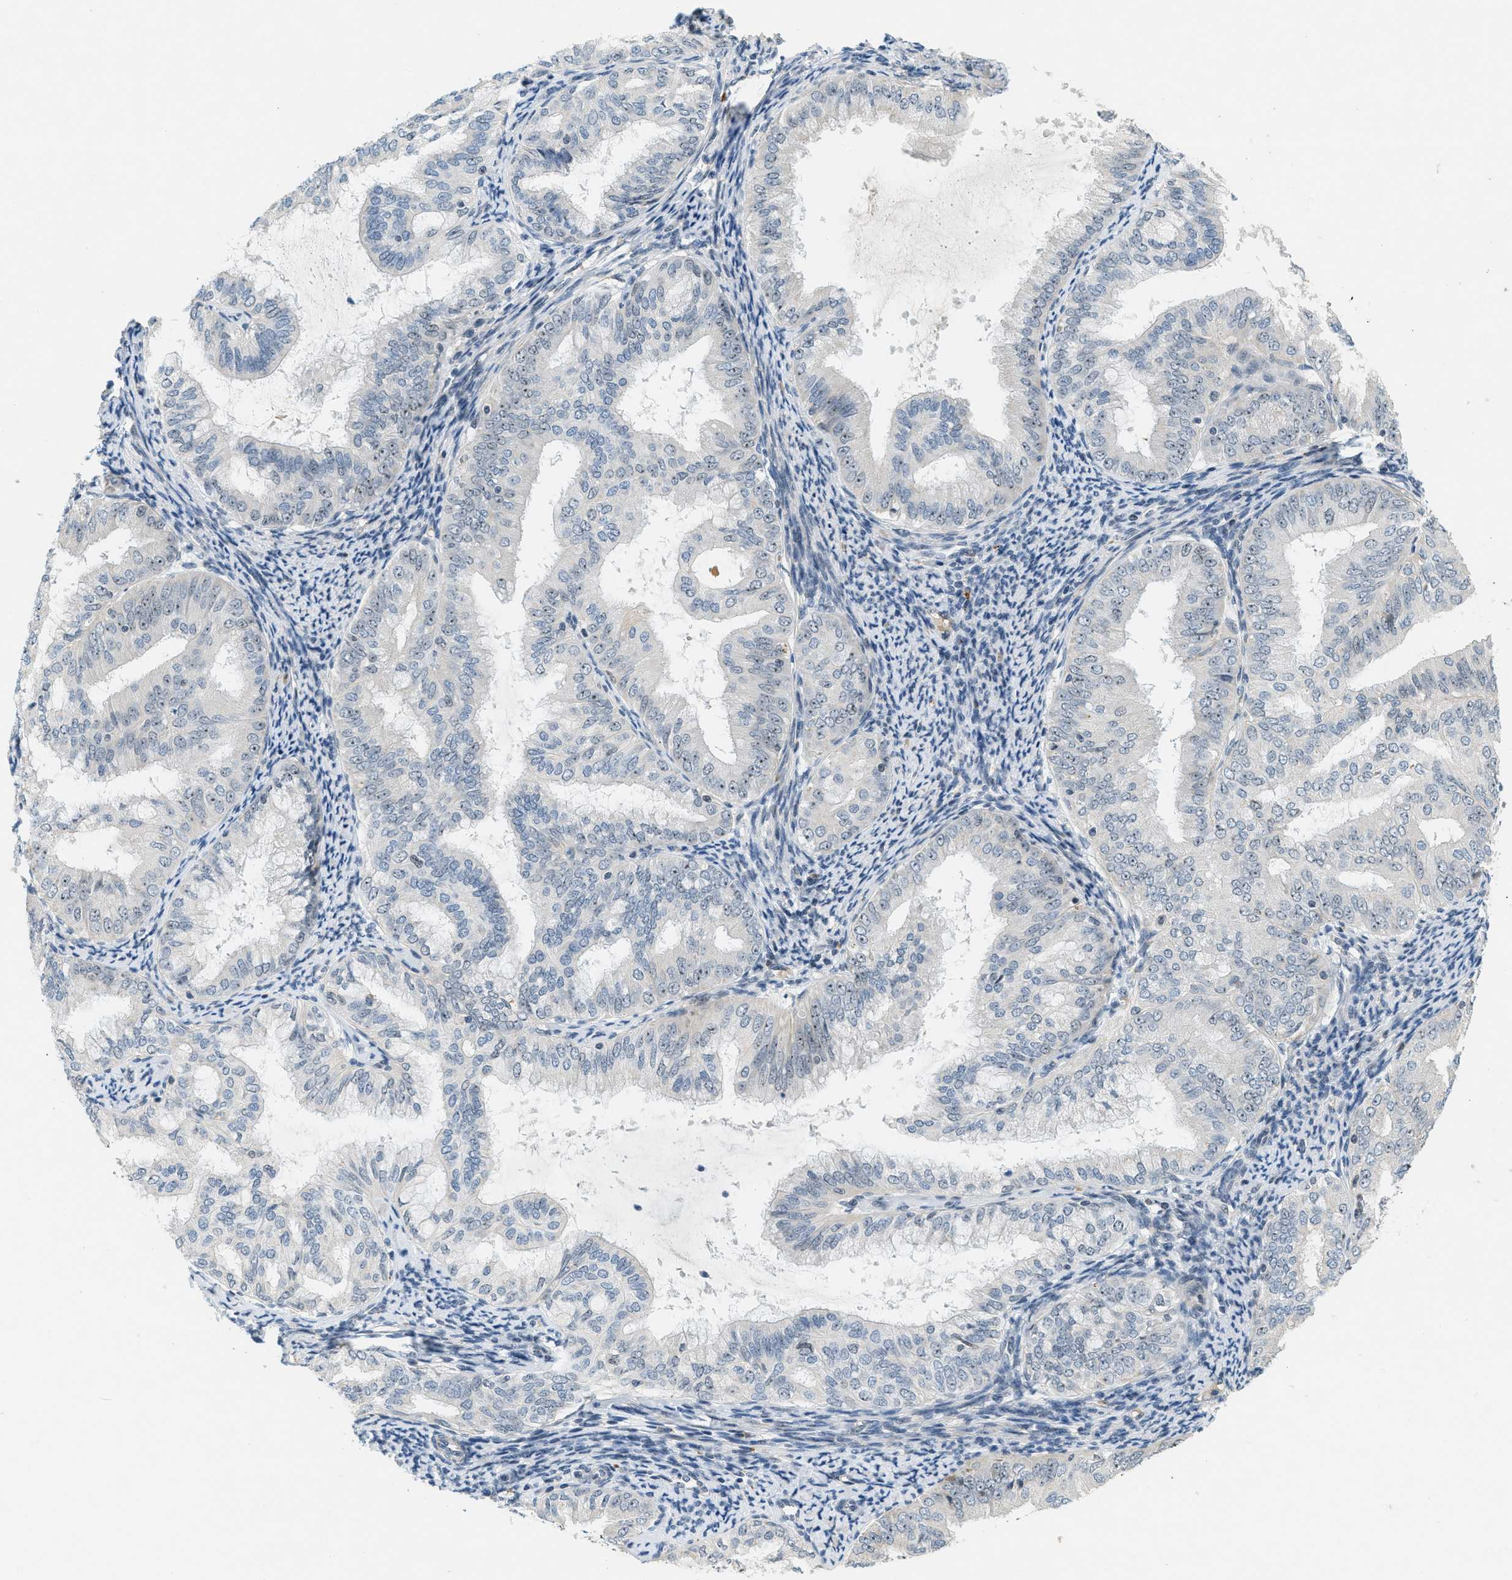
{"staining": {"intensity": "weak", "quantity": "25%-75%", "location": "nuclear"}, "tissue": "endometrial cancer", "cell_type": "Tumor cells", "image_type": "cancer", "snomed": [{"axis": "morphology", "description": "Adenocarcinoma, NOS"}, {"axis": "topography", "description": "Endometrium"}], "caption": "The immunohistochemical stain labels weak nuclear expression in tumor cells of endometrial cancer (adenocarcinoma) tissue.", "gene": "DDX47", "patient": {"sex": "female", "age": 63}}